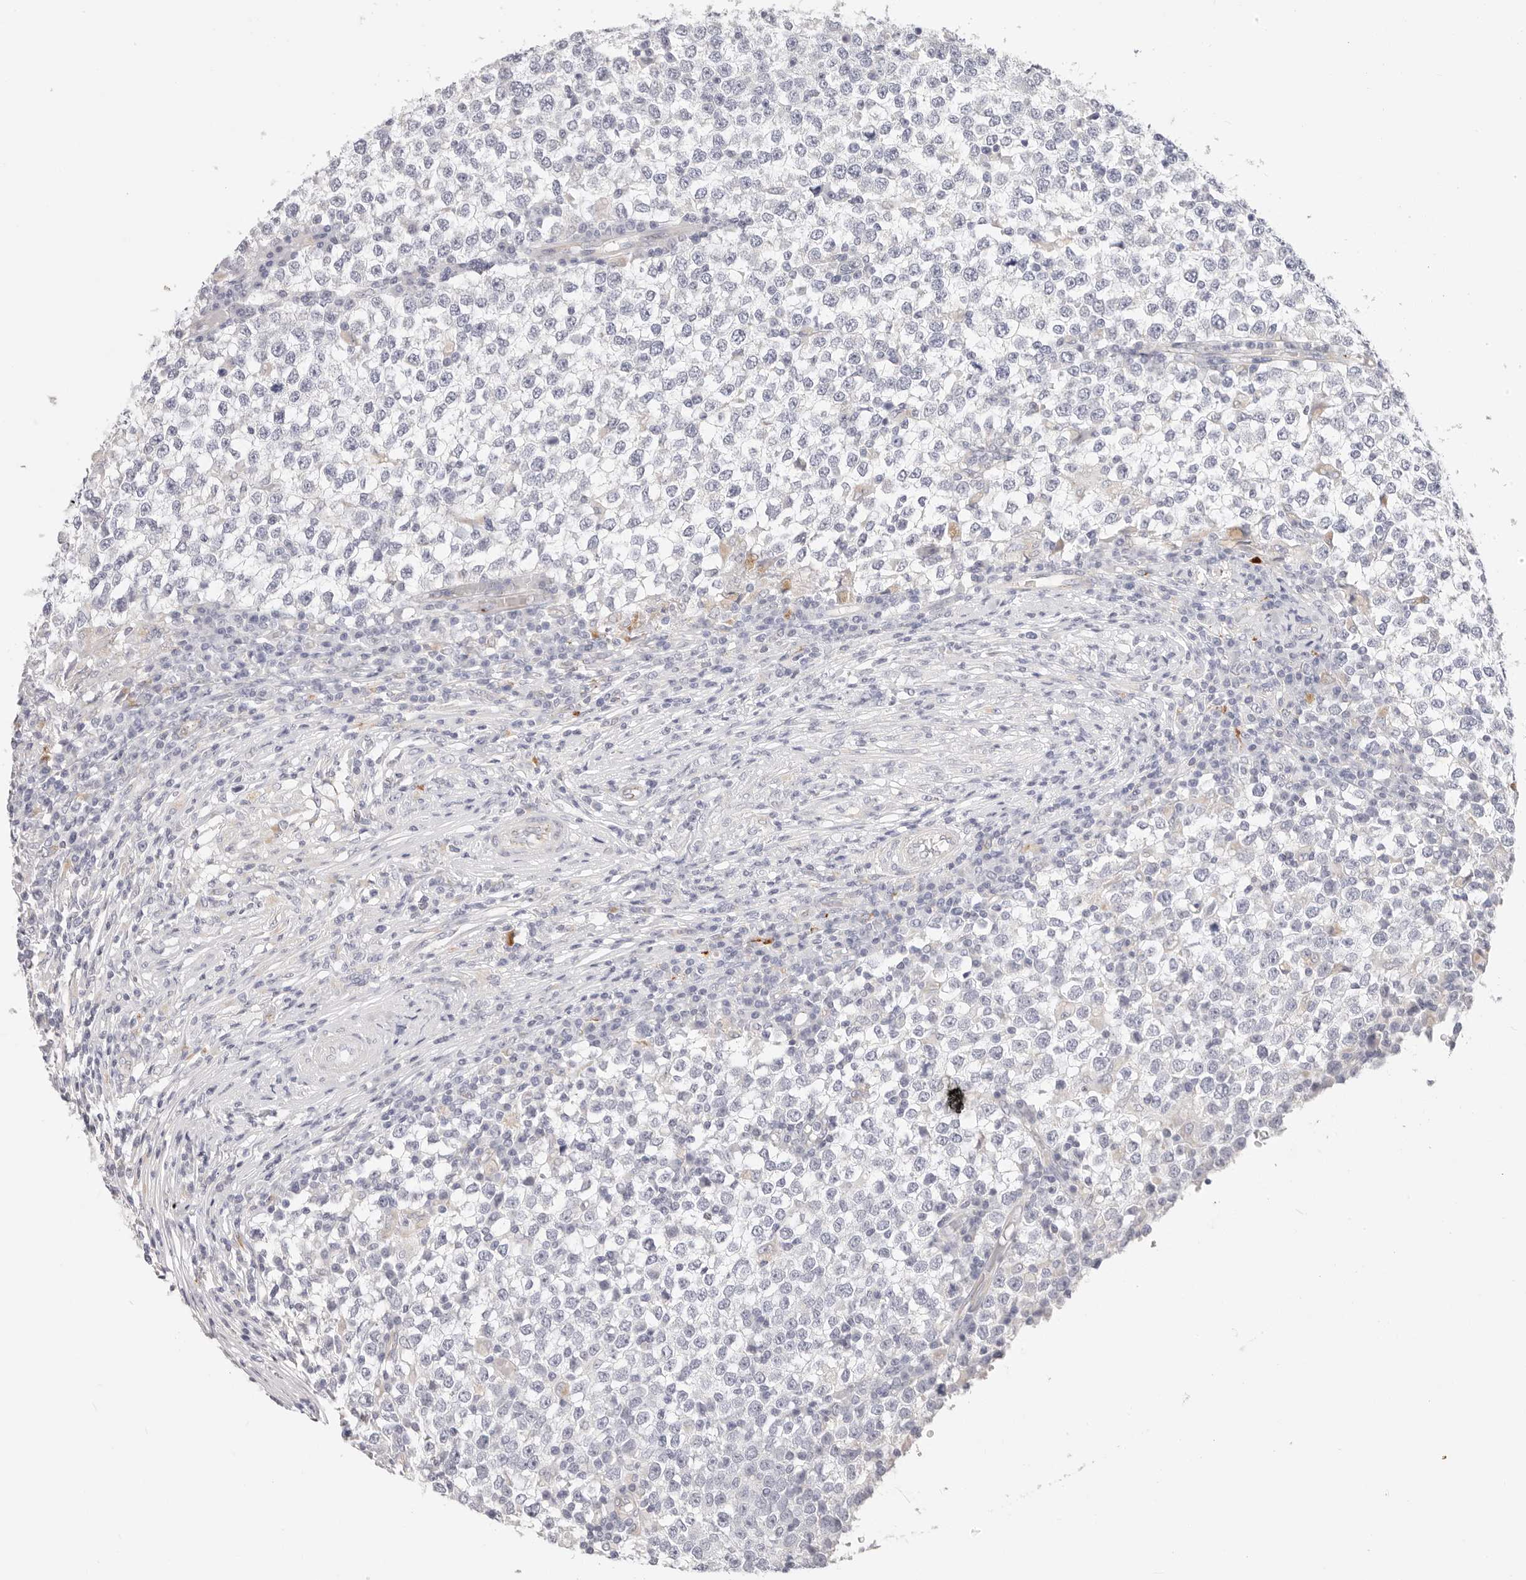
{"staining": {"intensity": "weak", "quantity": "<25%", "location": "cytoplasmic/membranous"}, "tissue": "testis cancer", "cell_type": "Tumor cells", "image_type": "cancer", "snomed": [{"axis": "morphology", "description": "Seminoma, NOS"}, {"axis": "topography", "description": "Testis"}], "caption": "DAB immunohistochemical staining of human testis seminoma shows no significant expression in tumor cells.", "gene": "STKLD1", "patient": {"sex": "male", "age": 65}}